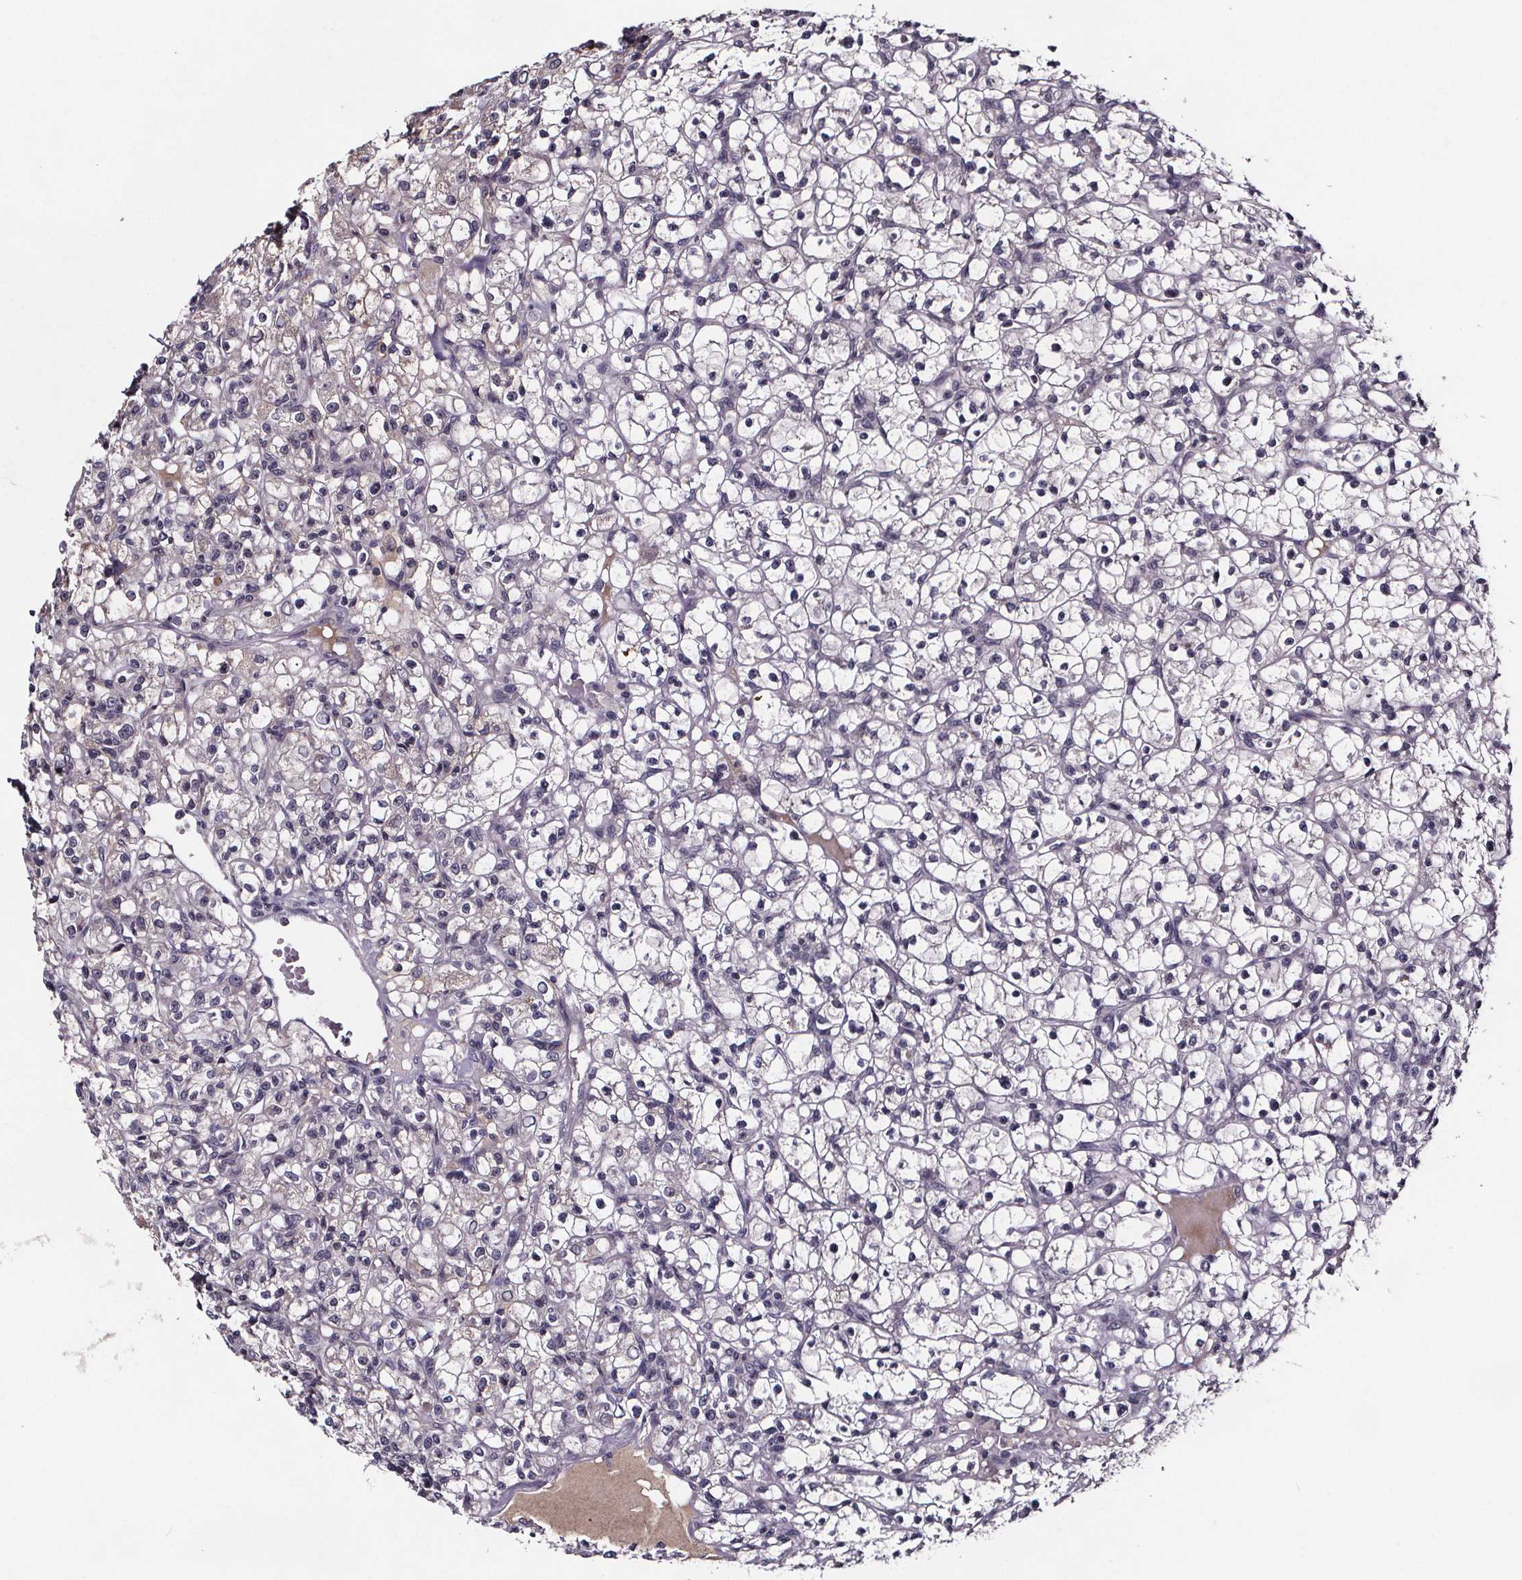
{"staining": {"intensity": "negative", "quantity": "none", "location": "none"}, "tissue": "renal cancer", "cell_type": "Tumor cells", "image_type": "cancer", "snomed": [{"axis": "morphology", "description": "Adenocarcinoma, NOS"}, {"axis": "topography", "description": "Kidney"}], "caption": "IHC of renal adenocarcinoma reveals no positivity in tumor cells. (DAB (3,3'-diaminobenzidine) IHC visualized using brightfield microscopy, high magnification).", "gene": "NPHP4", "patient": {"sex": "female", "age": 59}}